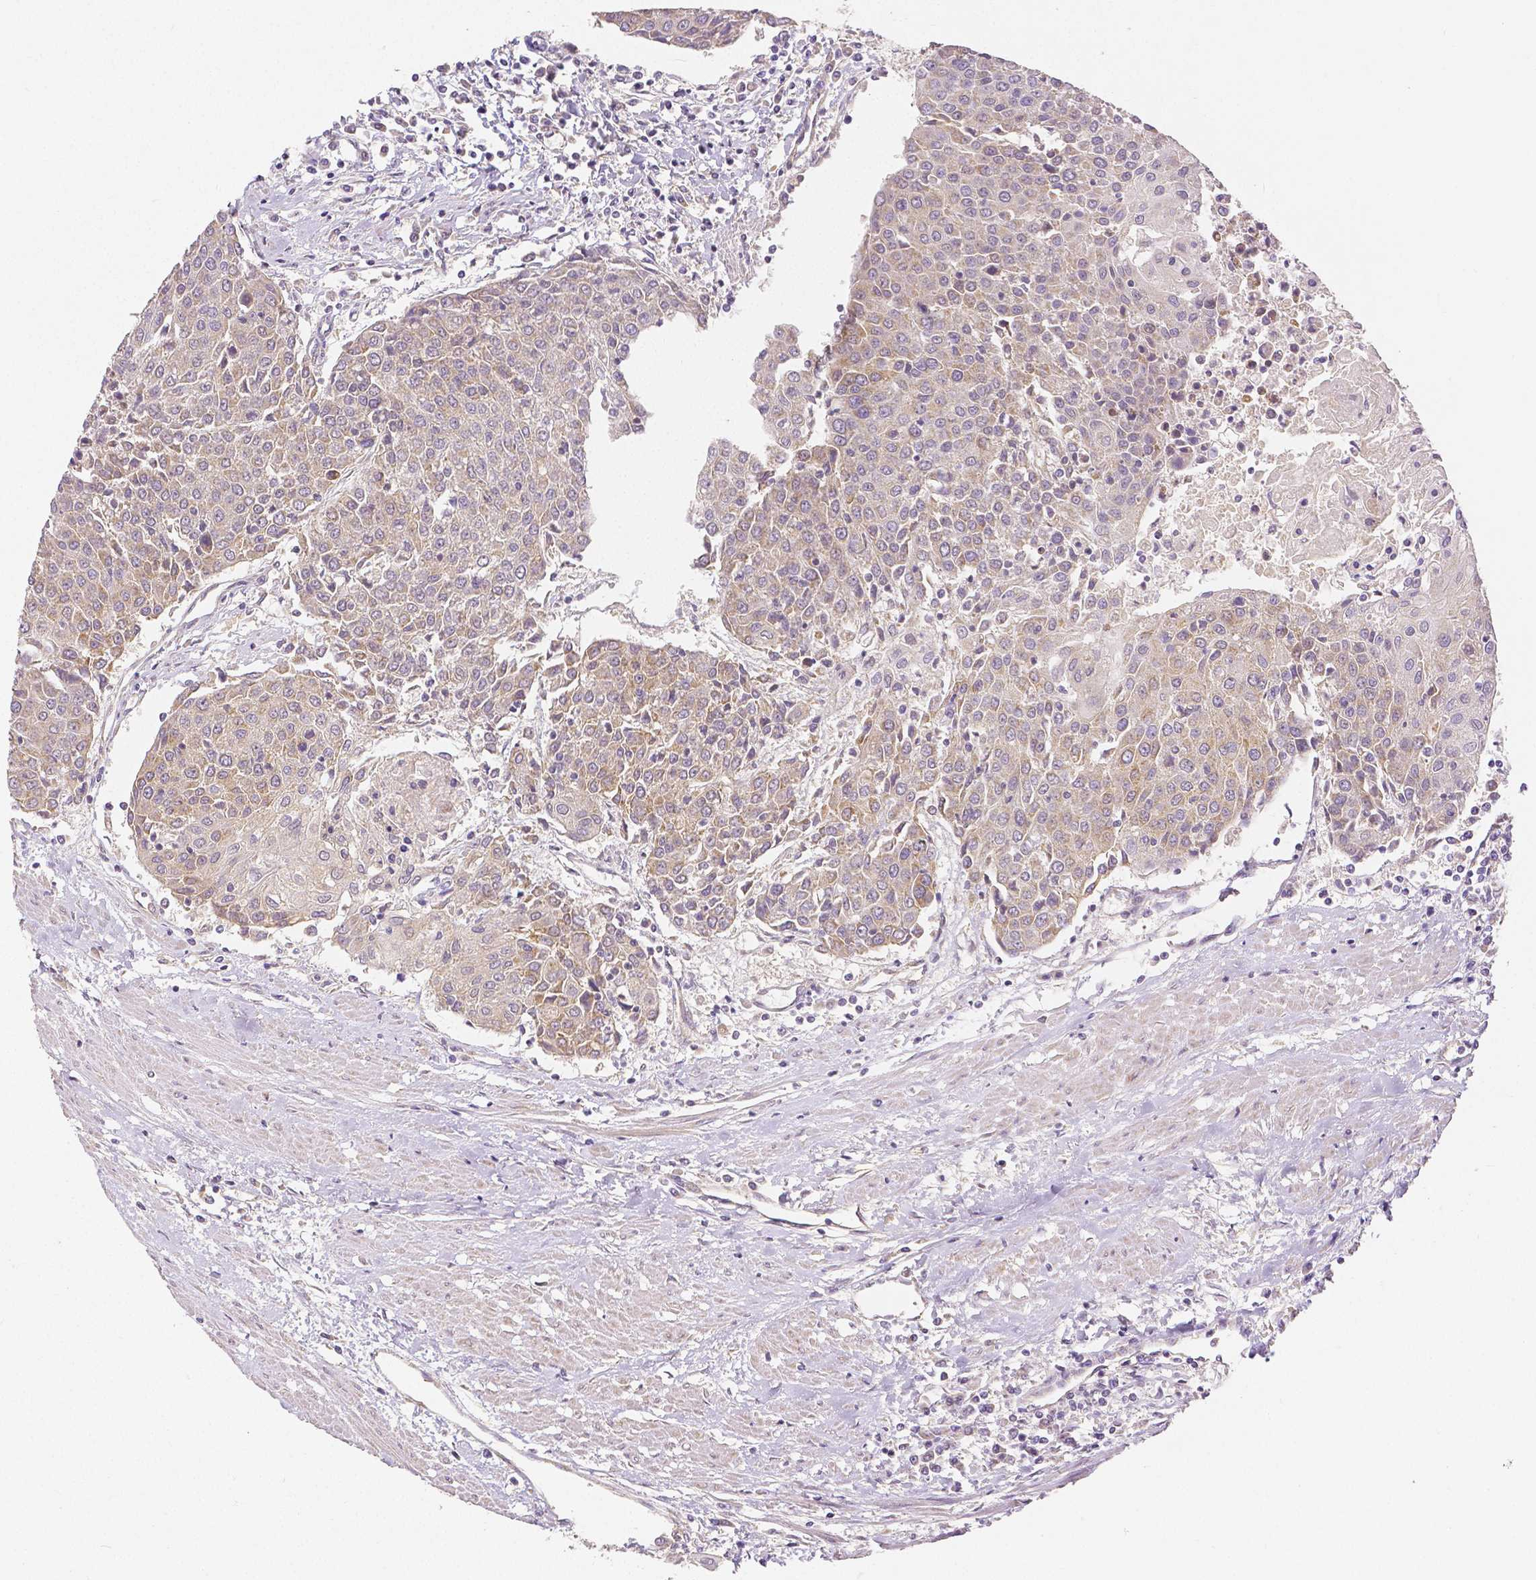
{"staining": {"intensity": "weak", "quantity": "<25%", "location": "cytoplasmic/membranous"}, "tissue": "urothelial cancer", "cell_type": "Tumor cells", "image_type": "cancer", "snomed": [{"axis": "morphology", "description": "Urothelial carcinoma, High grade"}, {"axis": "topography", "description": "Urinary bladder"}], "caption": "This is an immunohistochemistry image of urothelial cancer. There is no positivity in tumor cells.", "gene": "RHOT1", "patient": {"sex": "female", "age": 85}}